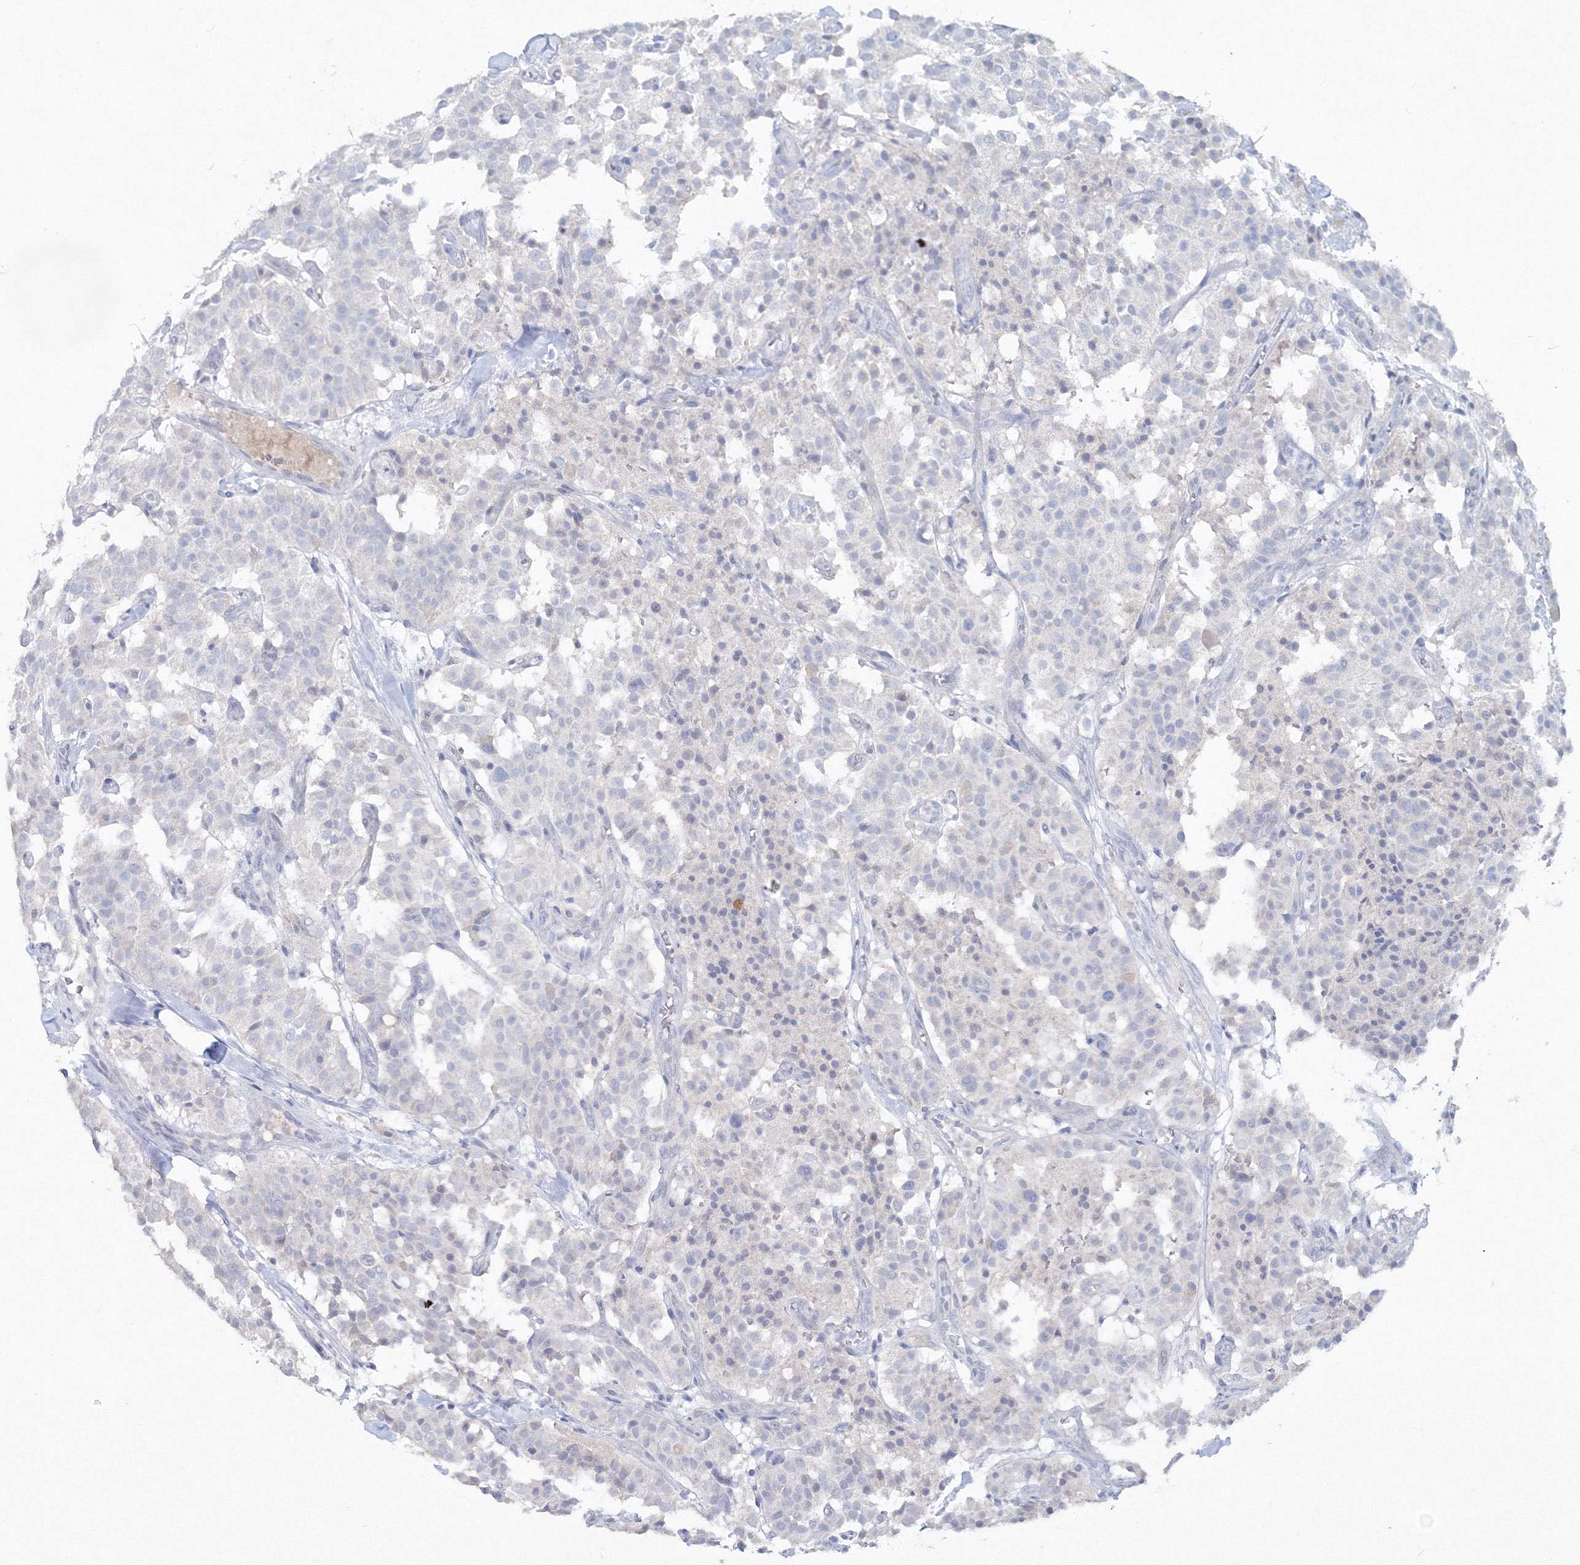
{"staining": {"intensity": "negative", "quantity": "none", "location": "none"}, "tissue": "carcinoid", "cell_type": "Tumor cells", "image_type": "cancer", "snomed": [{"axis": "morphology", "description": "Carcinoid, malignant, NOS"}, {"axis": "topography", "description": "Lung"}], "caption": "Immunohistochemistry (IHC) image of carcinoid stained for a protein (brown), which exhibits no expression in tumor cells. The staining was performed using DAB (3,3'-diaminobenzidine) to visualize the protein expression in brown, while the nuclei were stained in blue with hematoxylin (Magnification: 20x).", "gene": "GCKR", "patient": {"sex": "male", "age": 30}}